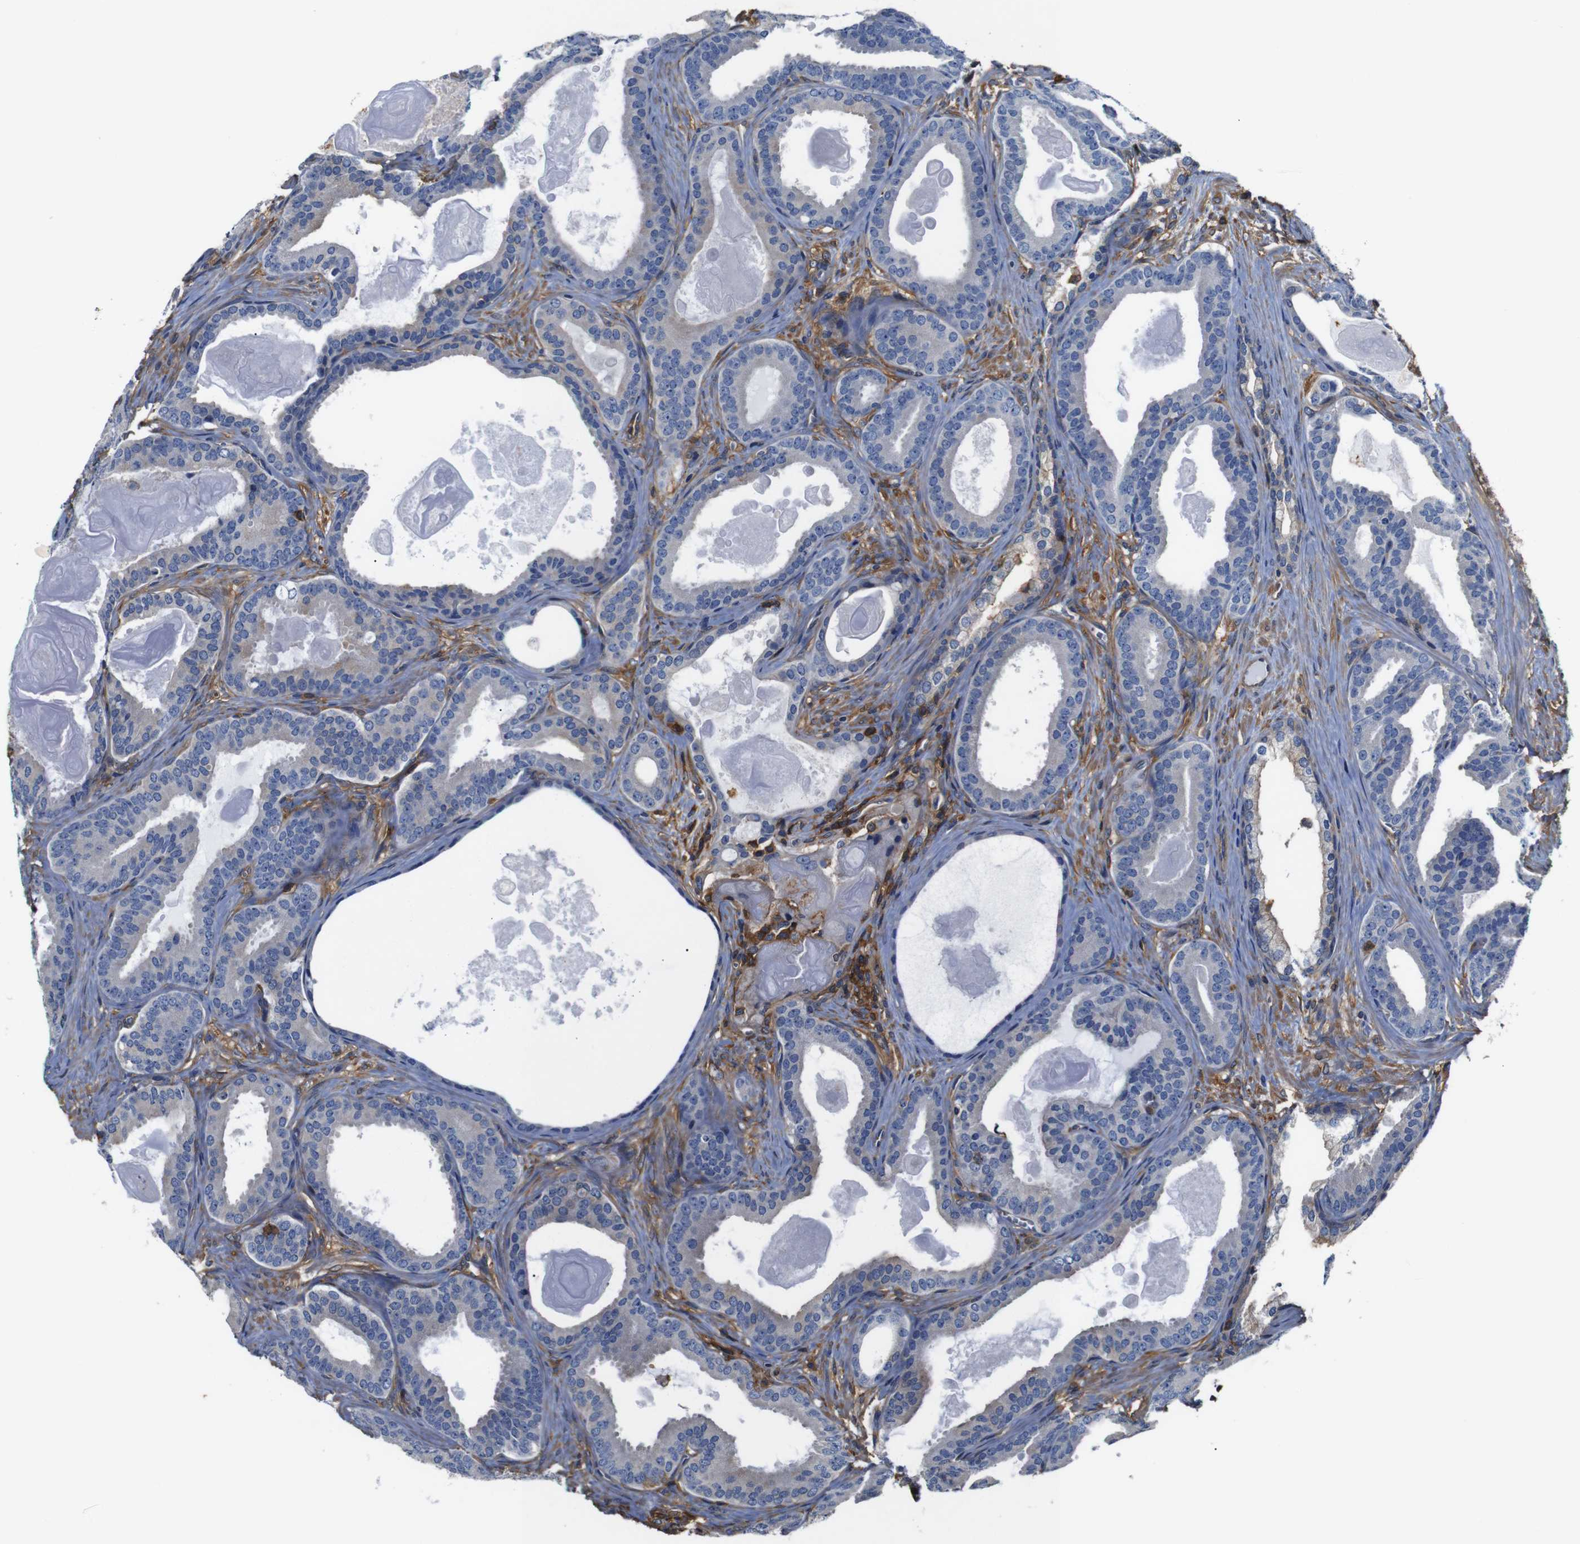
{"staining": {"intensity": "negative", "quantity": "none", "location": "none"}, "tissue": "prostate cancer", "cell_type": "Tumor cells", "image_type": "cancer", "snomed": [{"axis": "morphology", "description": "Adenocarcinoma, High grade"}, {"axis": "topography", "description": "Prostate"}], "caption": "There is no significant staining in tumor cells of prostate adenocarcinoma (high-grade).", "gene": "PI4KA", "patient": {"sex": "male", "age": 60}}